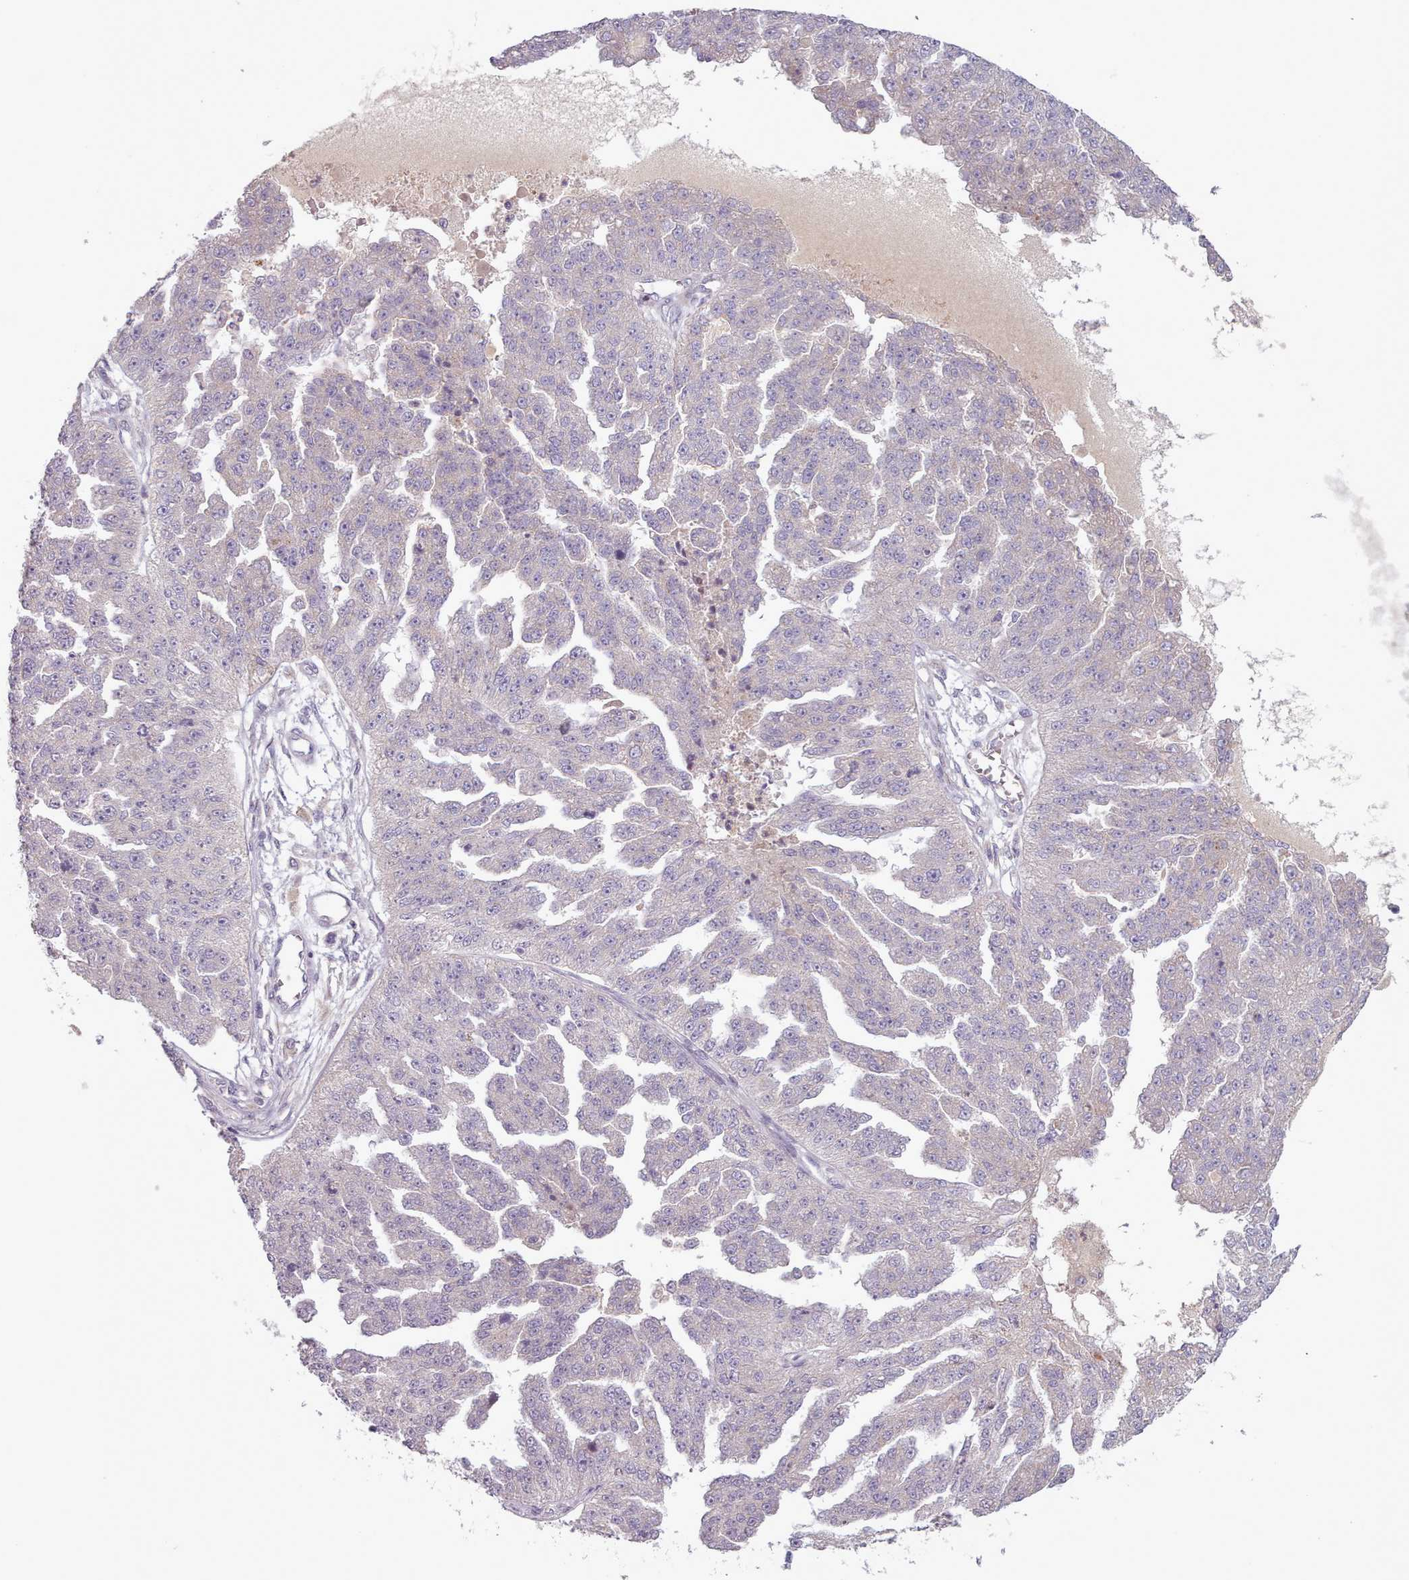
{"staining": {"intensity": "moderate", "quantity": "<25%", "location": "cytoplasmic/membranous"}, "tissue": "ovarian cancer", "cell_type": "Tumor cells", "image_type": "cancer", "snomed": [{"axis": "morphology", "description": "Cystadenocarcinoma, serous, NOS"}, {"axis": "topography", "description": "Ovary"}], "caption": "IHC histopathology image of human ovarian cancer (serous cystadenocarcinoma) stained for a protein (brown), which reveals low levels of moderate cytoplasmic/membranous positivity in about <25% of tumor cells.", "gene": "LAPTM5", "patient": {"sex": "female", "age": 58}}